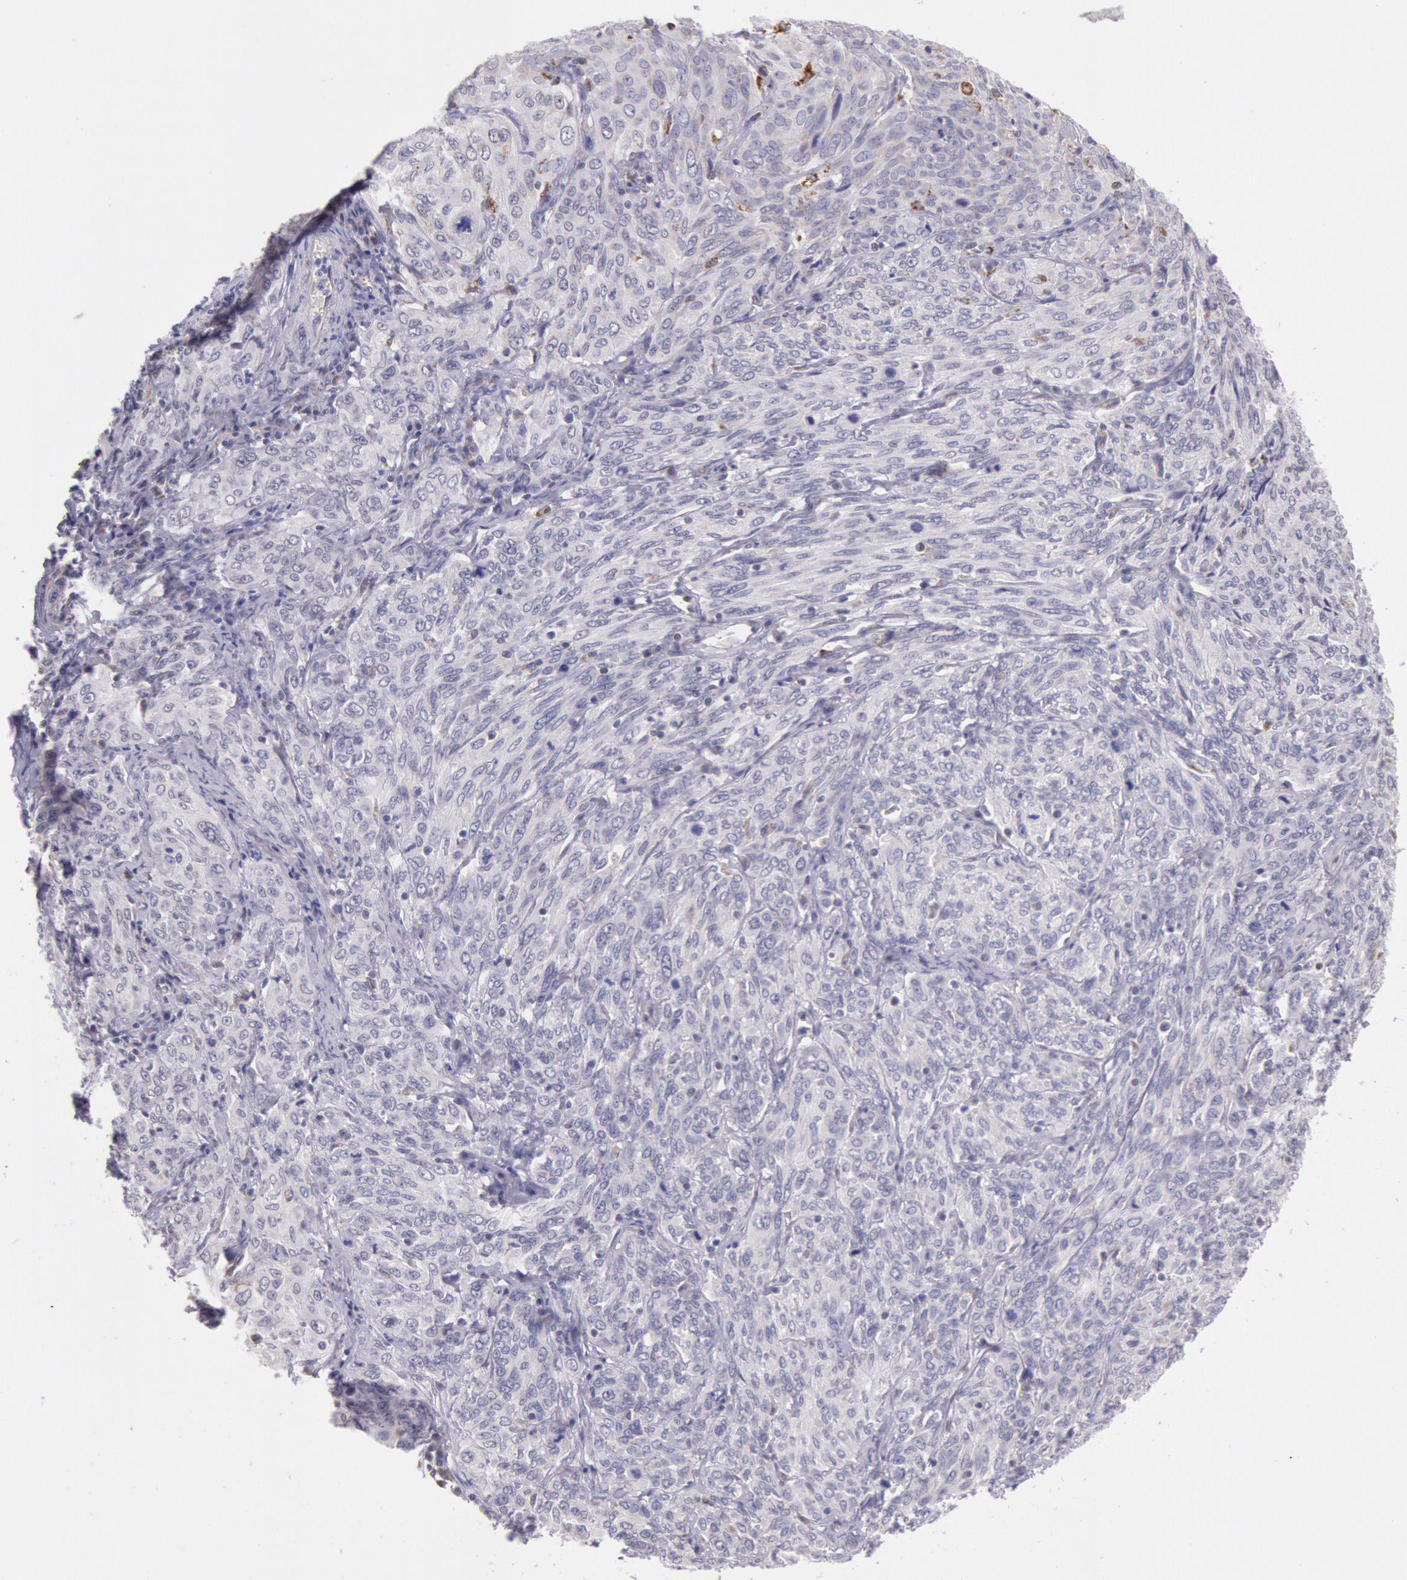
{"staining": {"intensity": "weak", "quantity": "<25%", "location": "cytoplasmic/membranous"}, "tissue": "cervical cancer", "cell_type": "Tumor cells", "image_type": "cancer", "snomed": [{"axis": "morphology", "description": "Squamous cell carcinoma, NOS"}, {"axis": "topography", "description": "Cervix"}], "caption": "Immunohistochemical staining of human cervical squamous cell carcinoma reveals no significant expression in tumor cells. The staining was performed using DAB to visualize the protein expression in brown, while the nuclei were stained in blue with hematoxylin (Magnification: 20x).", "gene": "FRMD6", "patient": {"sex": "female", "age": 38}}